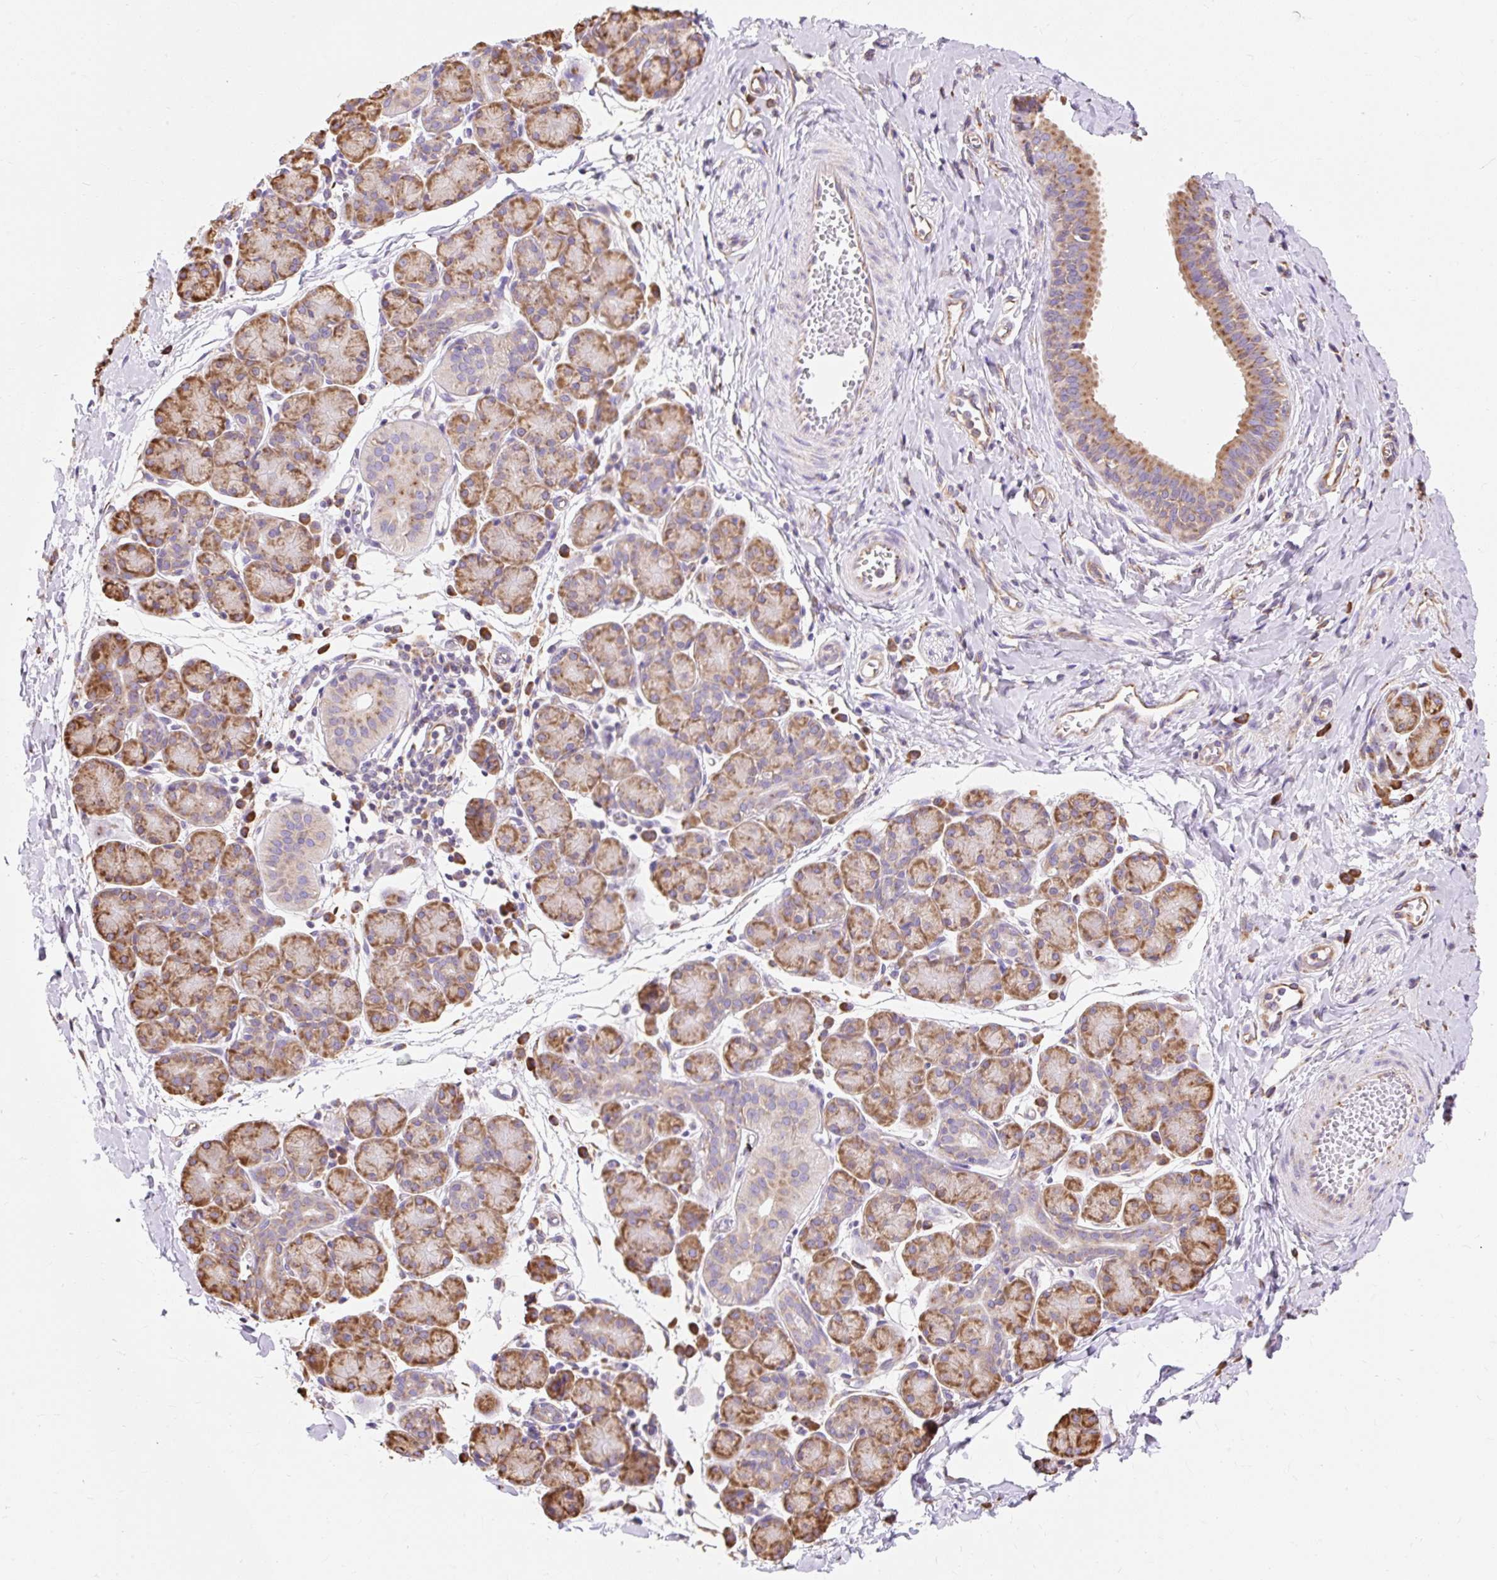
{"staining": {"intensity": "moderate", "quantity": ">75%", "location": "cytoplasmic/membranous"}, "tissue": "salivary gland", "cell_type": "Glandular cells", "image_type": "normal", "snomed": [{"axis": "morphology", "description": "Normal tissue, NOS"}, {"axis": "morphology", "description": "Inflammation, NOS"}, {"axis": "topography", "description": "Lymph node"}, {"axis": "topography", "description": "Salivary gland"}], "caption": "Immunohistochemistry staining of benign salivary gland, which reveals medium levels of moderate cytoplasmic/membranous expression in about >75% of glandular cells indicating moderate cytoplasmic/membranous protein staining. The staining was performed using DAB (brown) for protein detection and nuclei were counterstained in hematoxylin (blue).", "gene": "ENSG00000260836", "patient": {"sex": "male", "age": 3}}